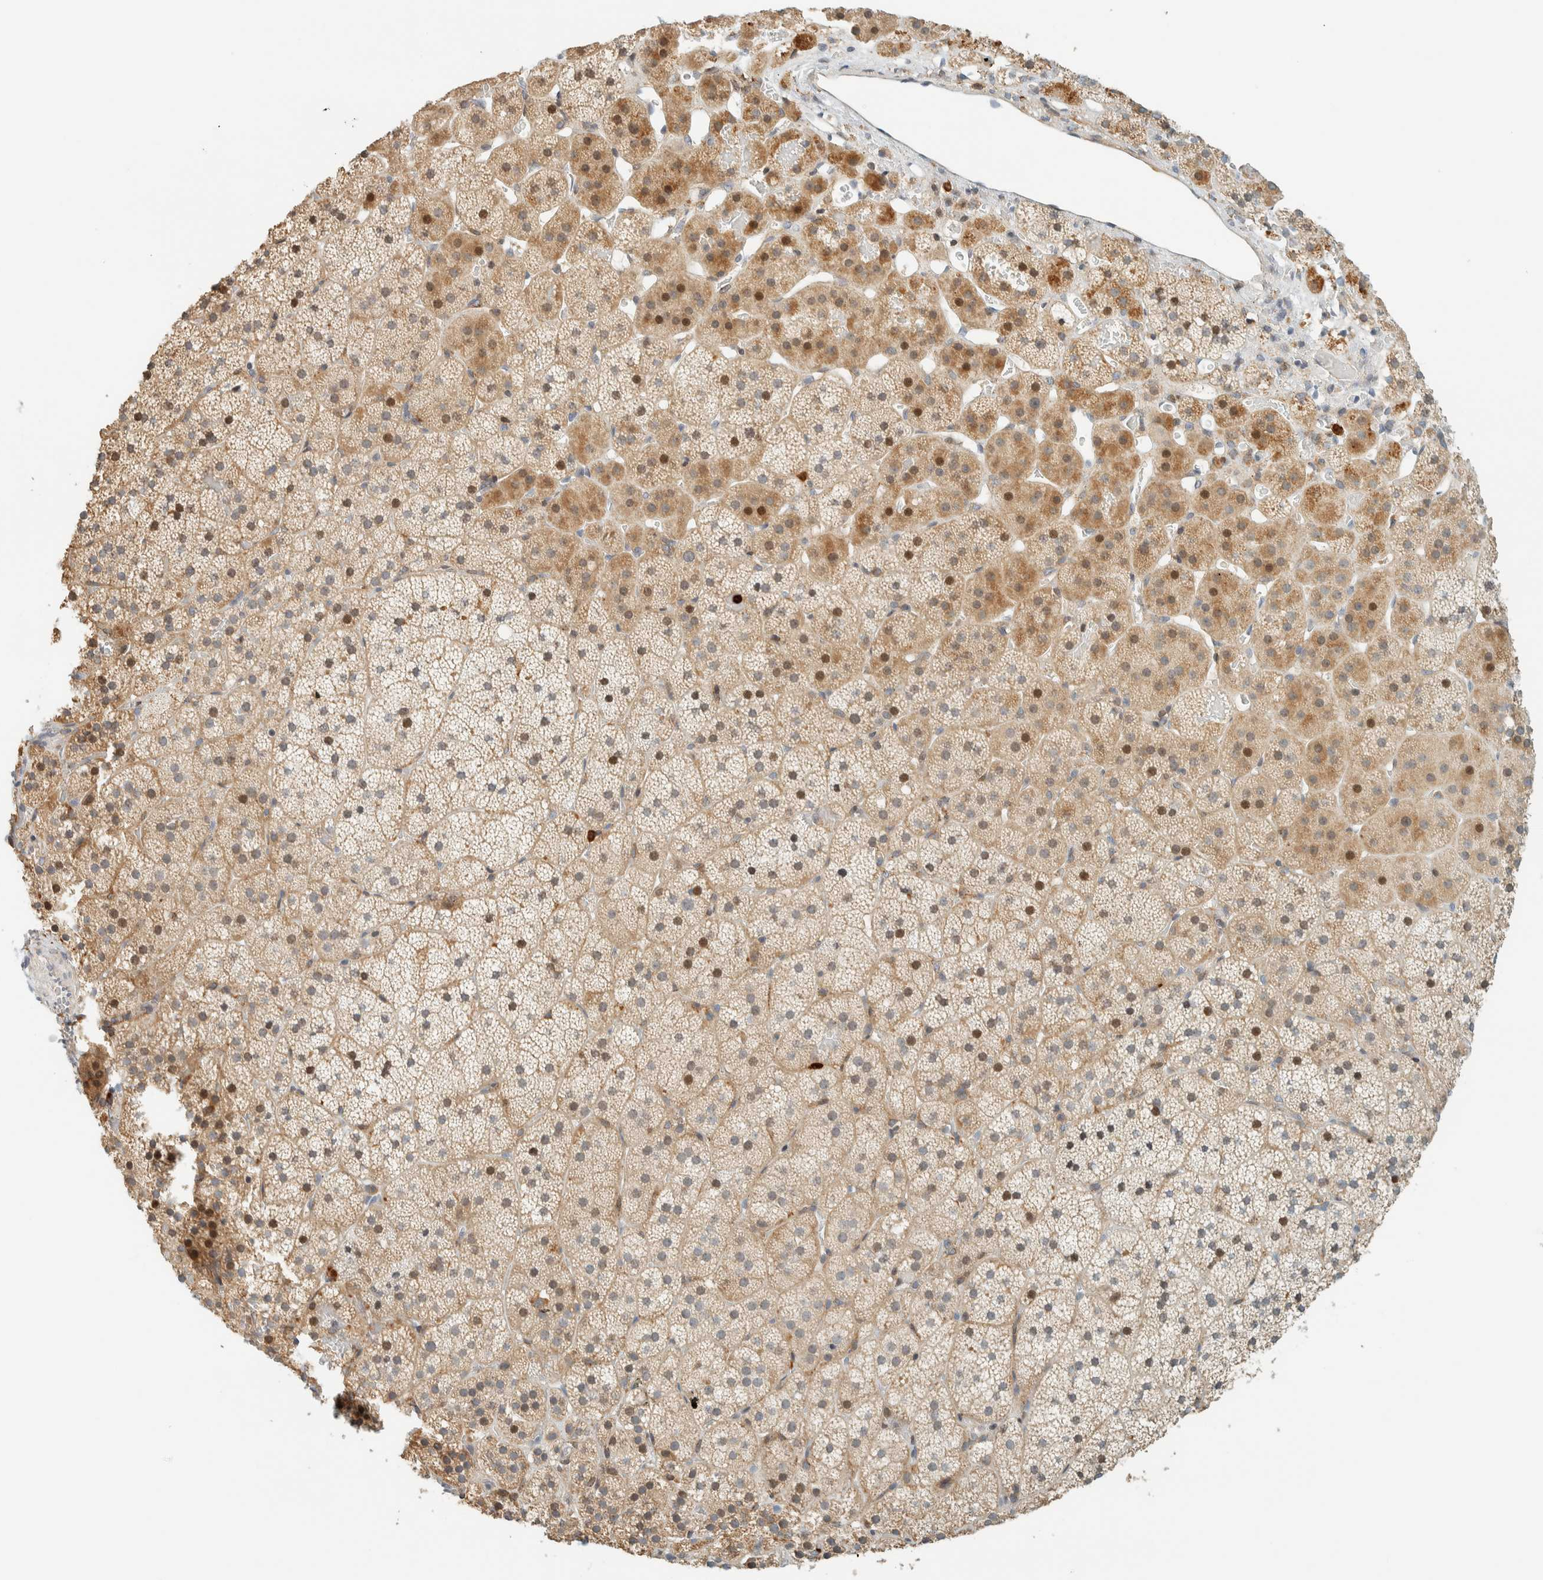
{"staining": {"intensity": "moderate", "quantity": ">75%", "location": "cytoplasmic/membranous,nuclear"}, "tissue": "adrenal gland", "cell_type": "Glandular cells", "image_type": "normal", "snomed": [{"axis": "morphology", "description": "Normal tissue, NOS"}, {"axis": "topography", "description": "Adrenal gland"}], "caption": "Glandular cells exhibit medium levels of moderate cytoplasmic/membranous,nuclear staining in about >75% of cells in normal human adrenal gland. The protein is shown in brown color, while the nuclei are stained blue.", "gene": "CCDC171", "patient": {"sex": "female", "age": 44}}